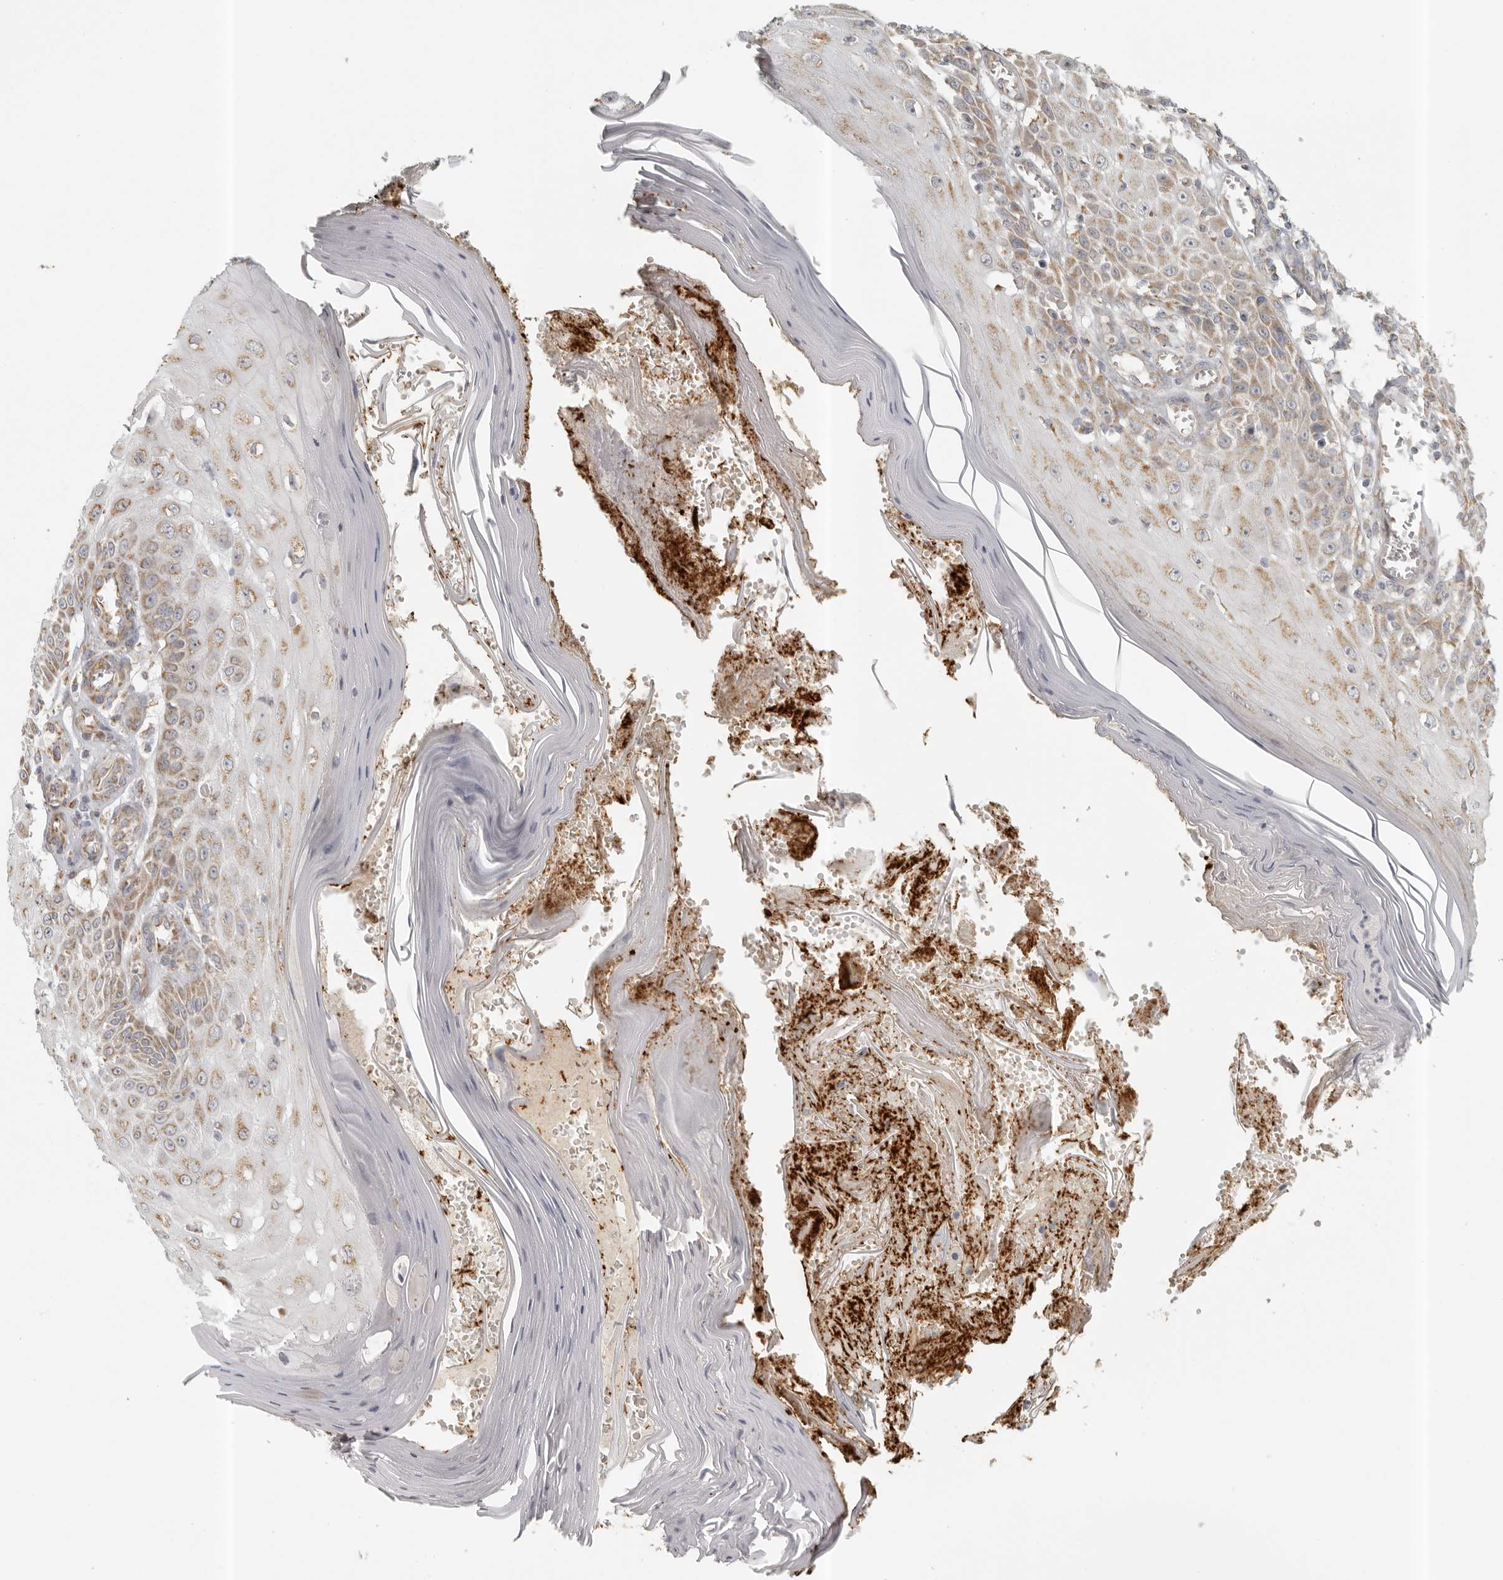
{"staining": {"intensity": "moderate", "quantity": ">75%", "location": "cytoplasmic/membranous"}, "tissue": "skin cancer", "cell_type": "Tumor cells", "image_type": "cancer", "snomed": [{"axis": "morphology", "description": "Squamous cell carcinoma, NOS"}, {"axis": "topography", "description": "Skin"}], "caption": "Immunohistochemical staining of skin cancer (squamous cell carcinoma) demonstrates medium levels of moderate cytoplasmic/membranous positivity in approximately >75% of tumor cells. The staining is performed using DAB (3,3'-diaminobenzidine) brown chromogen to label protein expression. The nuclei are counter-stained blue using hematoxylin.", "gene": "KDF1", "patient": {"sex": "female", "age": 73}}